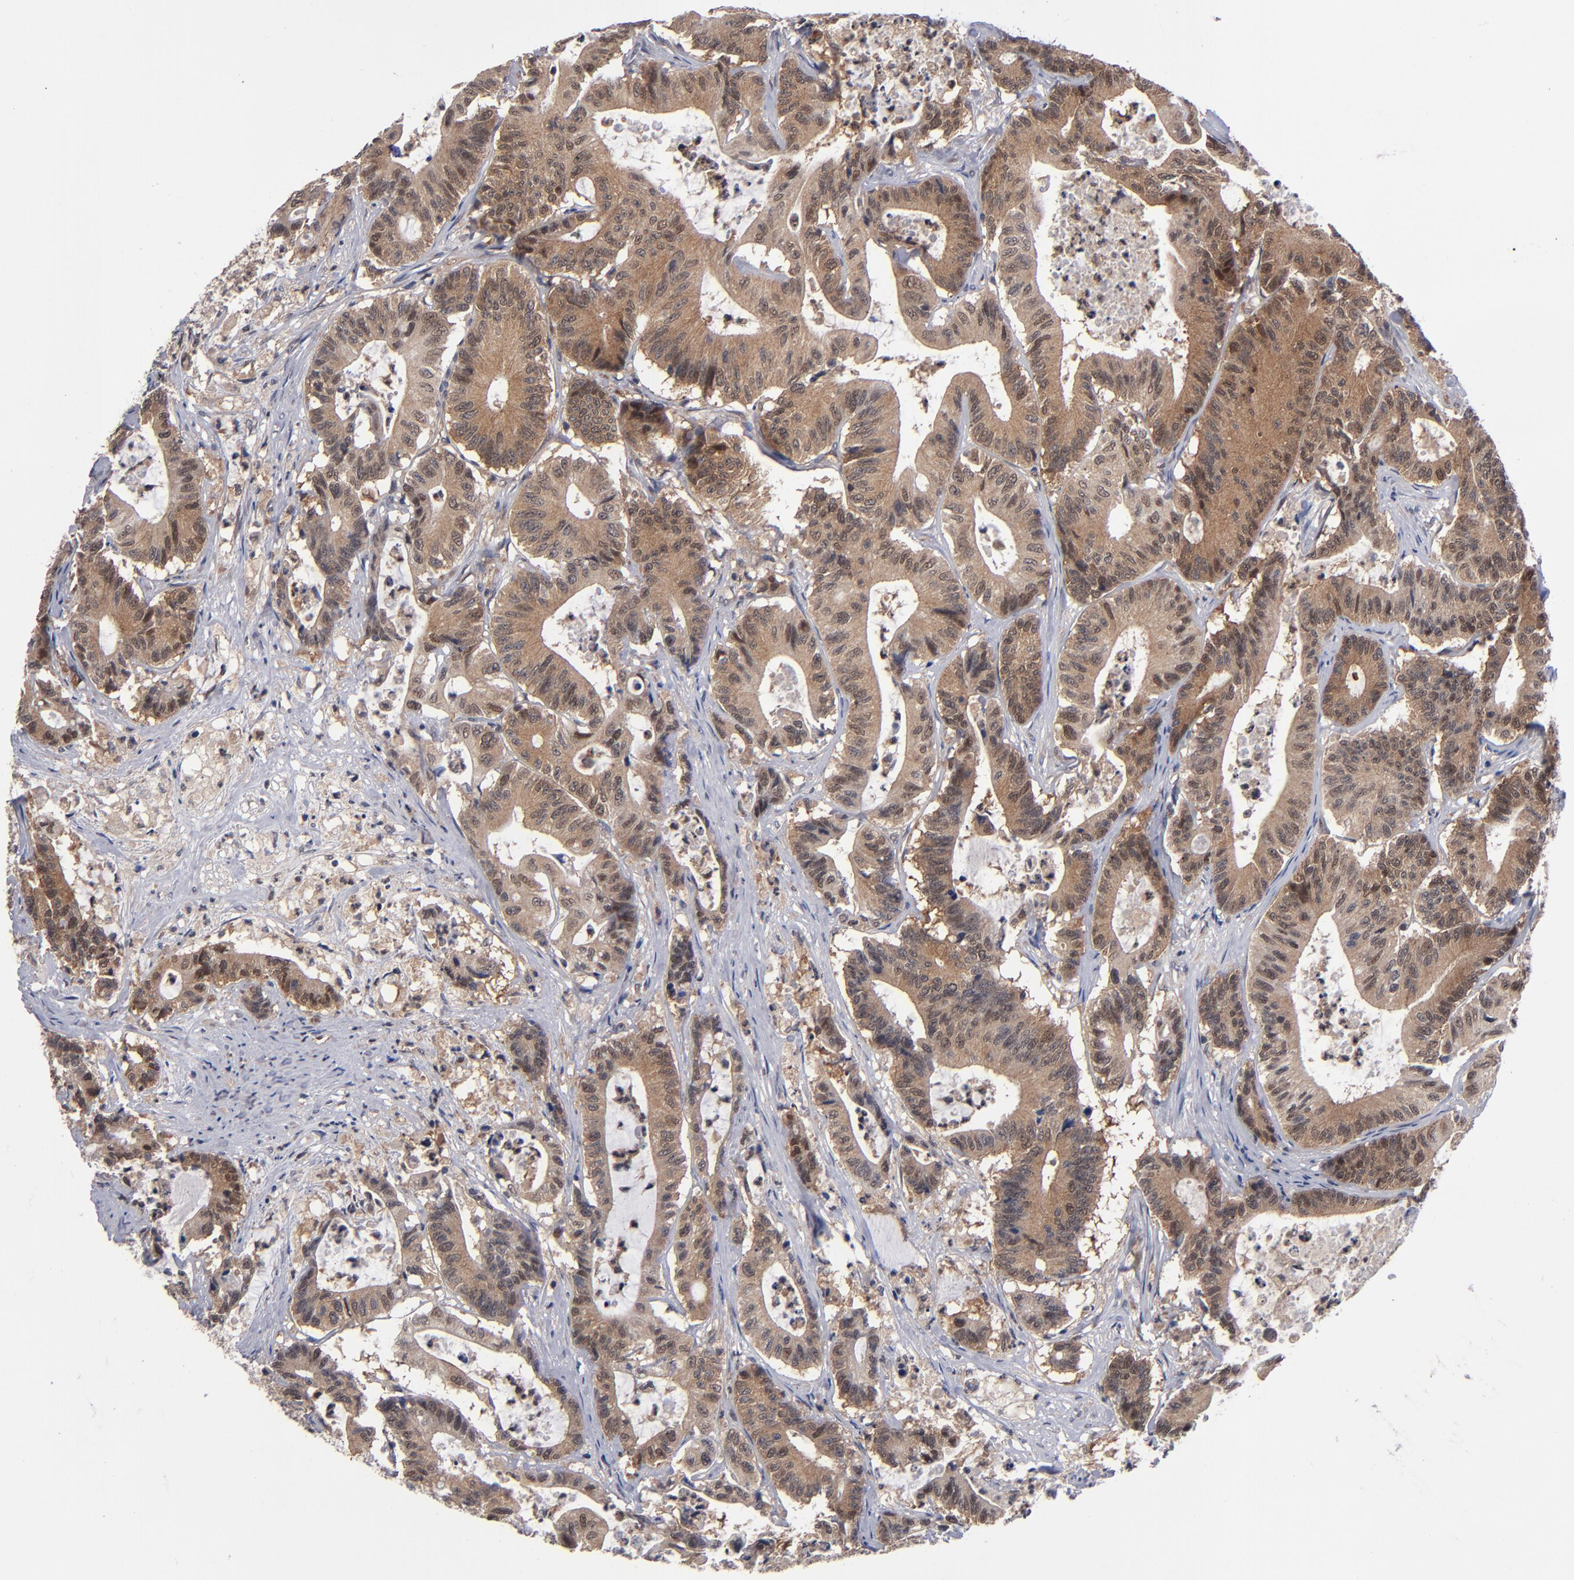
{"staining": {"intensity": "strong", "quantity": ">75%", "location": "cytoplasmic/membranous"}, "tissue": "colorectal cancer", "cell_type": "Tumor cells", "image_type": "cancer", "snomed": [{"axis": "morphology", "description": "Adenocarcinoma, NOS"}, {"axis": "topography", "description": "Colon"}], "caption": "Approximately >75% of tumor cells in human colorectal cancer (adenocarcinoma) reveal strong cytoplasmic/membranous protein expression as visualized by brown immunohistochemical staining.", "gene": "ALG13", "patient": {"sex": "female", "age": 84}}